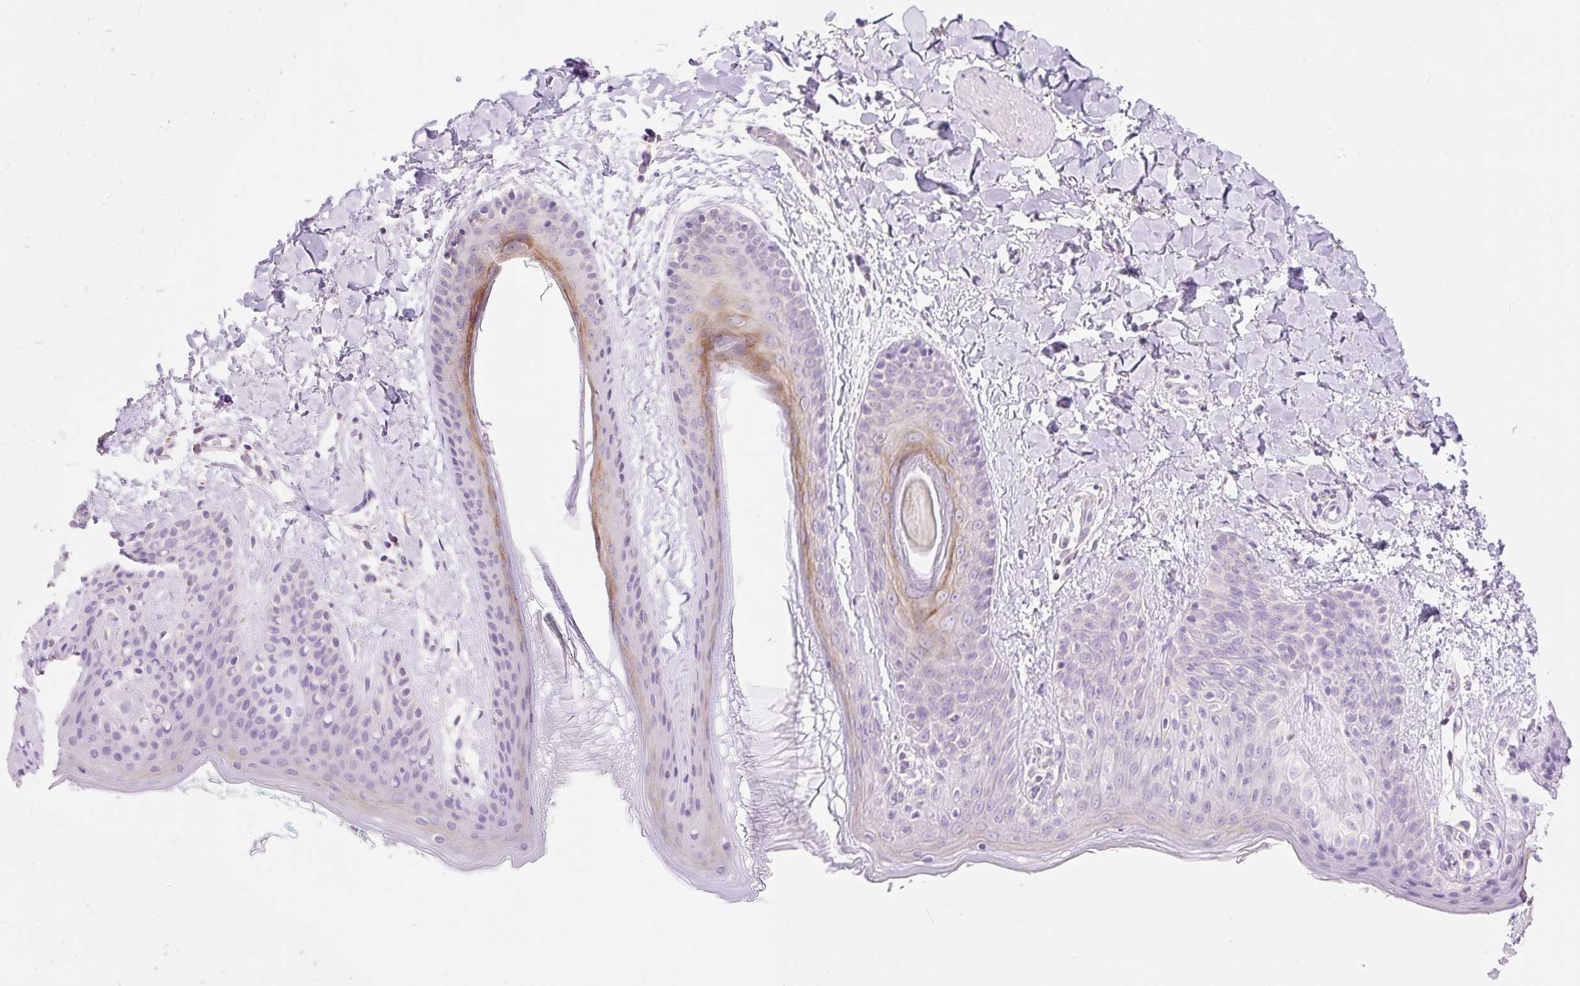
{"staining": {"intensity": "negative", "quantity": "none", "location": "none"}, "tissue": "skin", "cell_type": "Fibroblasts", "image_type": "normal", "snomed": [{"axis": "morphology", "description": "Normal tissue, NOS"}, {"axis": "topography", "description": "Skin"}], "caption": "DAB (3,3'-diaminobenzidine) immunohistochemical staining of benign skin demonstrates no significant positivity in fibroblasts. Nuclei are stained in blue.", "gene": "DHX35", "patient": {"sex": "male", "age": 16}}